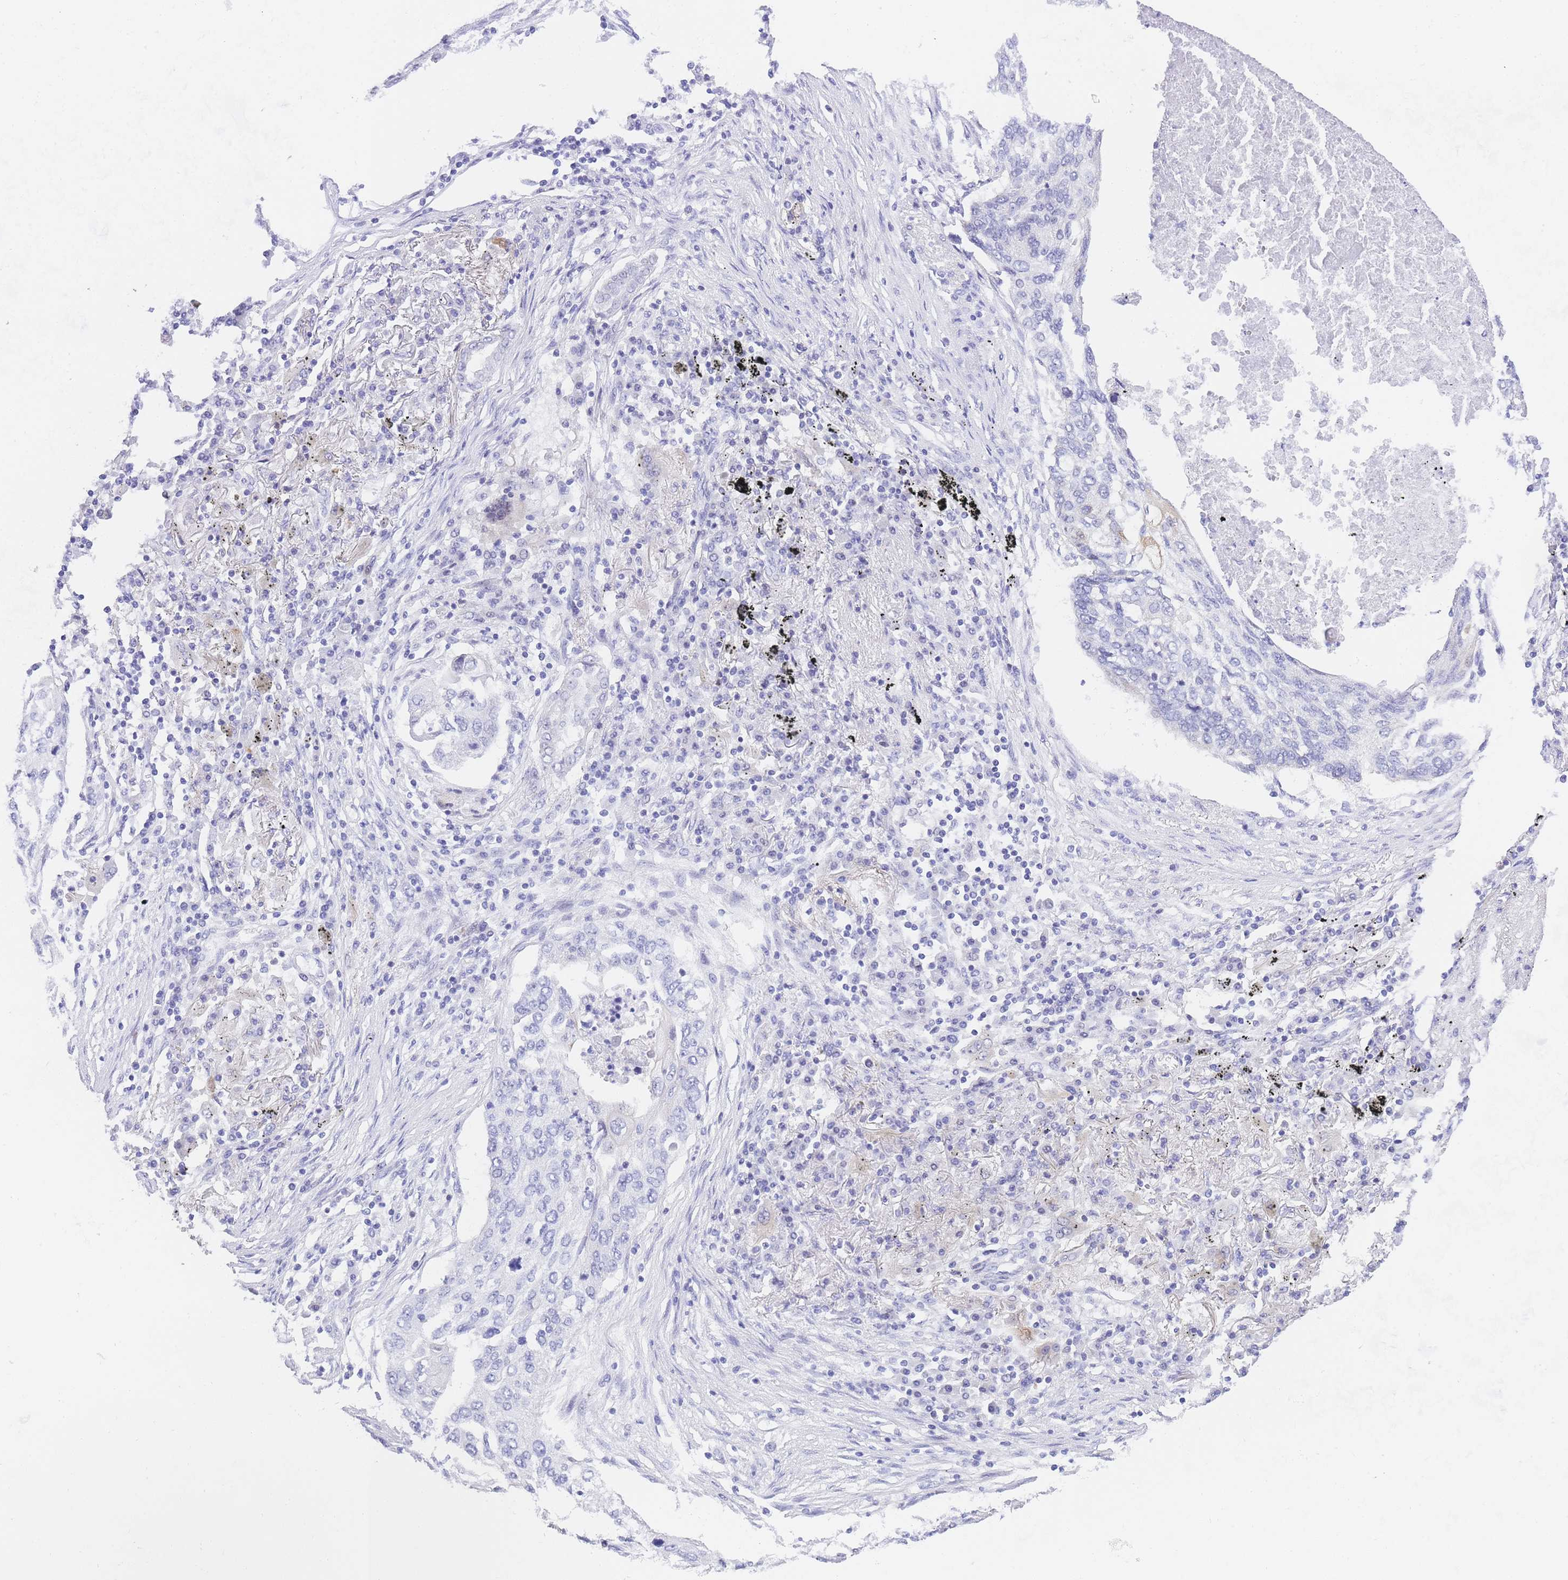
{"staining": {"intensity": "negative", "quantity": "none", "location": "none"}, "tissue": "lung cancer", "cell_type": "Tumor cells", "image_type": "cancer", "snomed": [{"axis": "morphology", "description": "Squamous cell carcinoma, NOS"}, {"axis": "topography", "description": "Lung"}], "caption": "IHC photomicrograph of lung squamous cell carcinoma stained for a protein (brown), which reveals no positivity in tumor cells.", "gene": "TIFAB", "patient": {"sex": "female", "age": 63}}